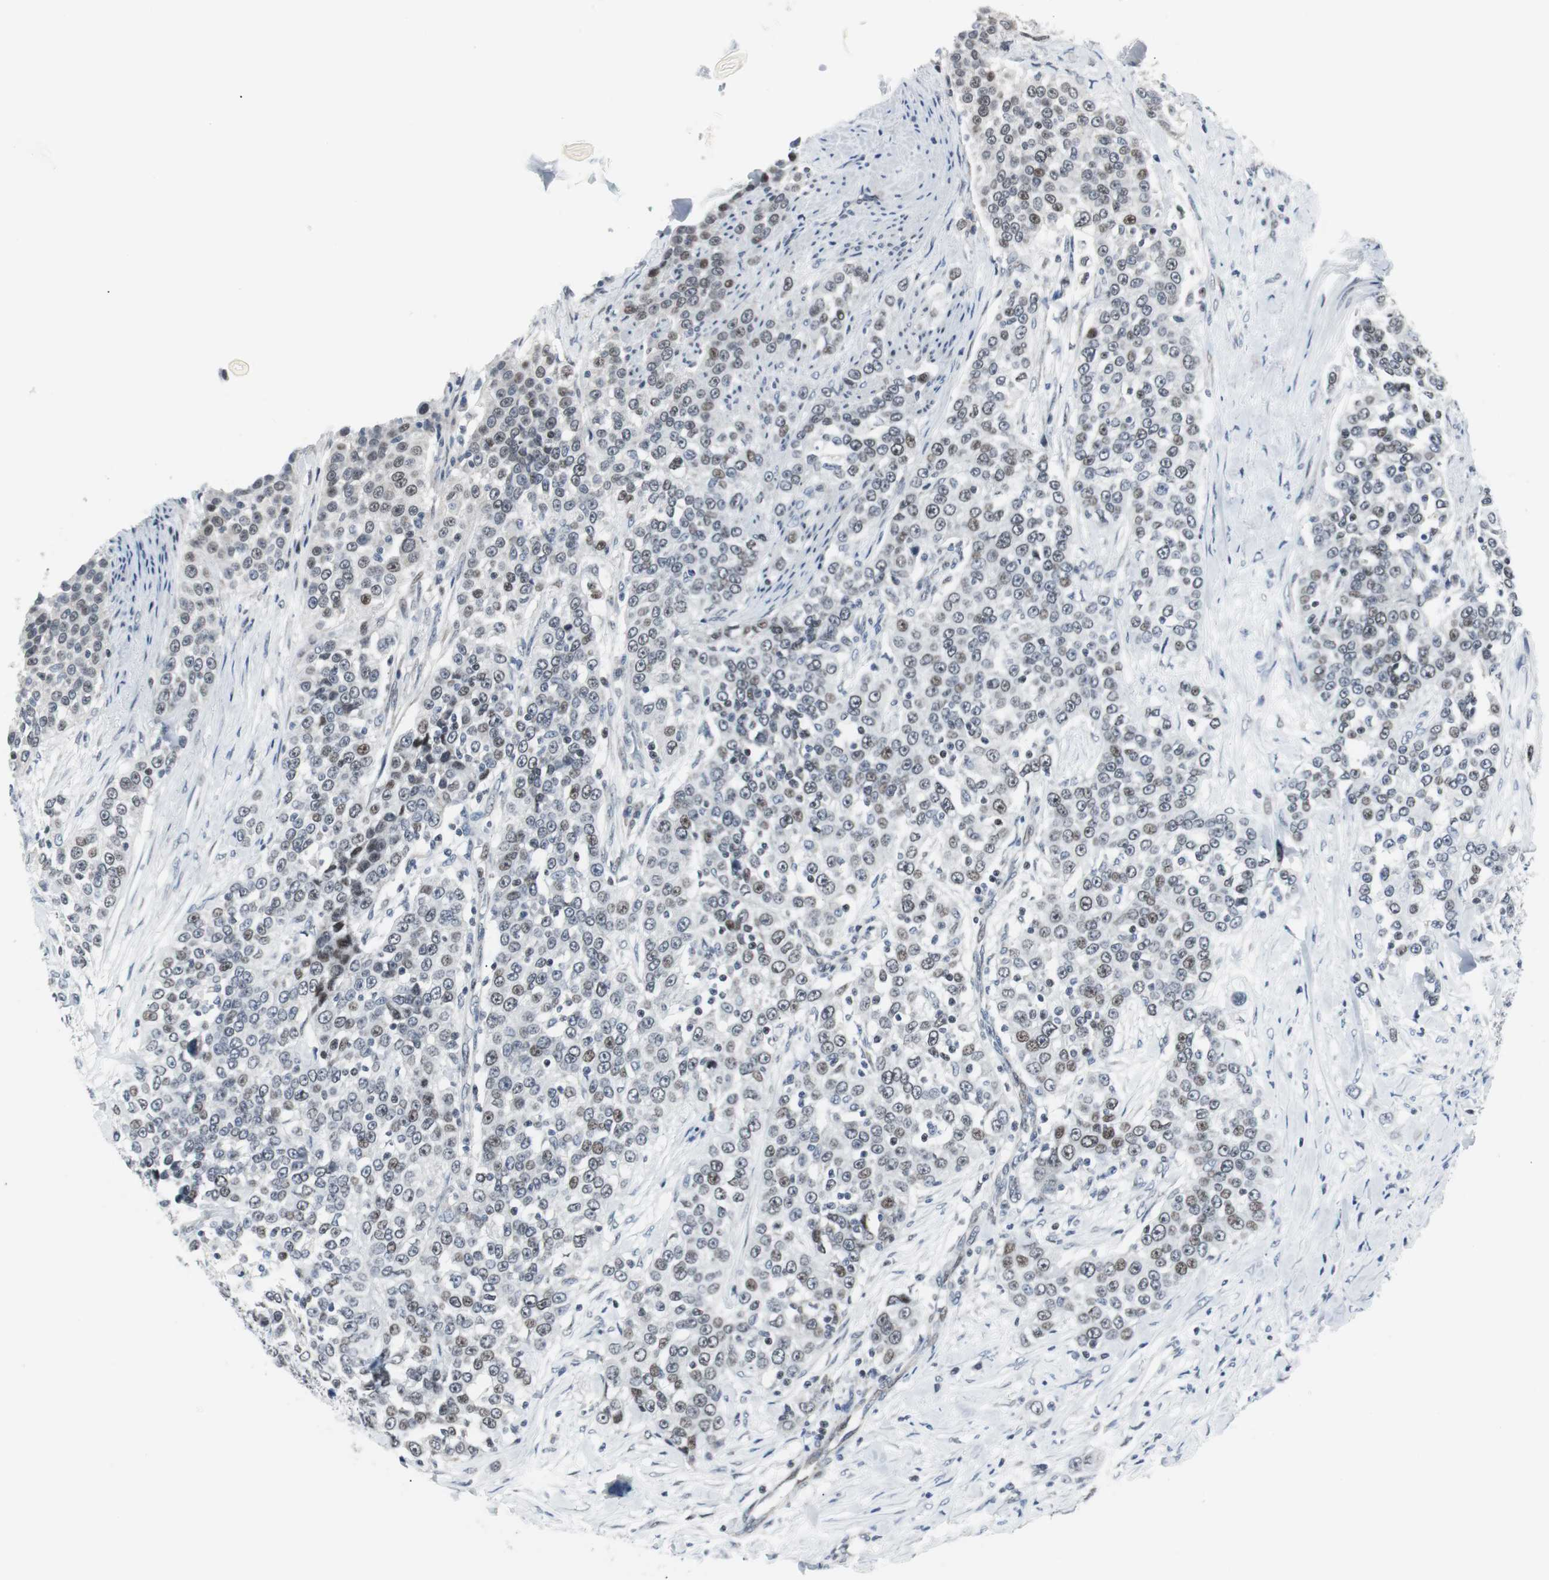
{"staining": {"intensity": "weak", "quantity": "25%-75%", "location": "nuclear"}, "tissue": "urothelial cancer", "cell_type": "Tumor cells", "image_type": "cancer", "snomed": [{"axis": "morphology", "description": "Urothelial carcinoma, High grade"}, {"axis": "topography", "description": "Urinary bladder"}], "caption": "This micrograph reveals immunohistochemistry (IHC) staining of urothelial carcinoma (high-grade), with low weak nuclear positivity in about 25%-75% of tumor cells.", "gene": "MTA1", "patient": {"sex": "female", "age": 80}}